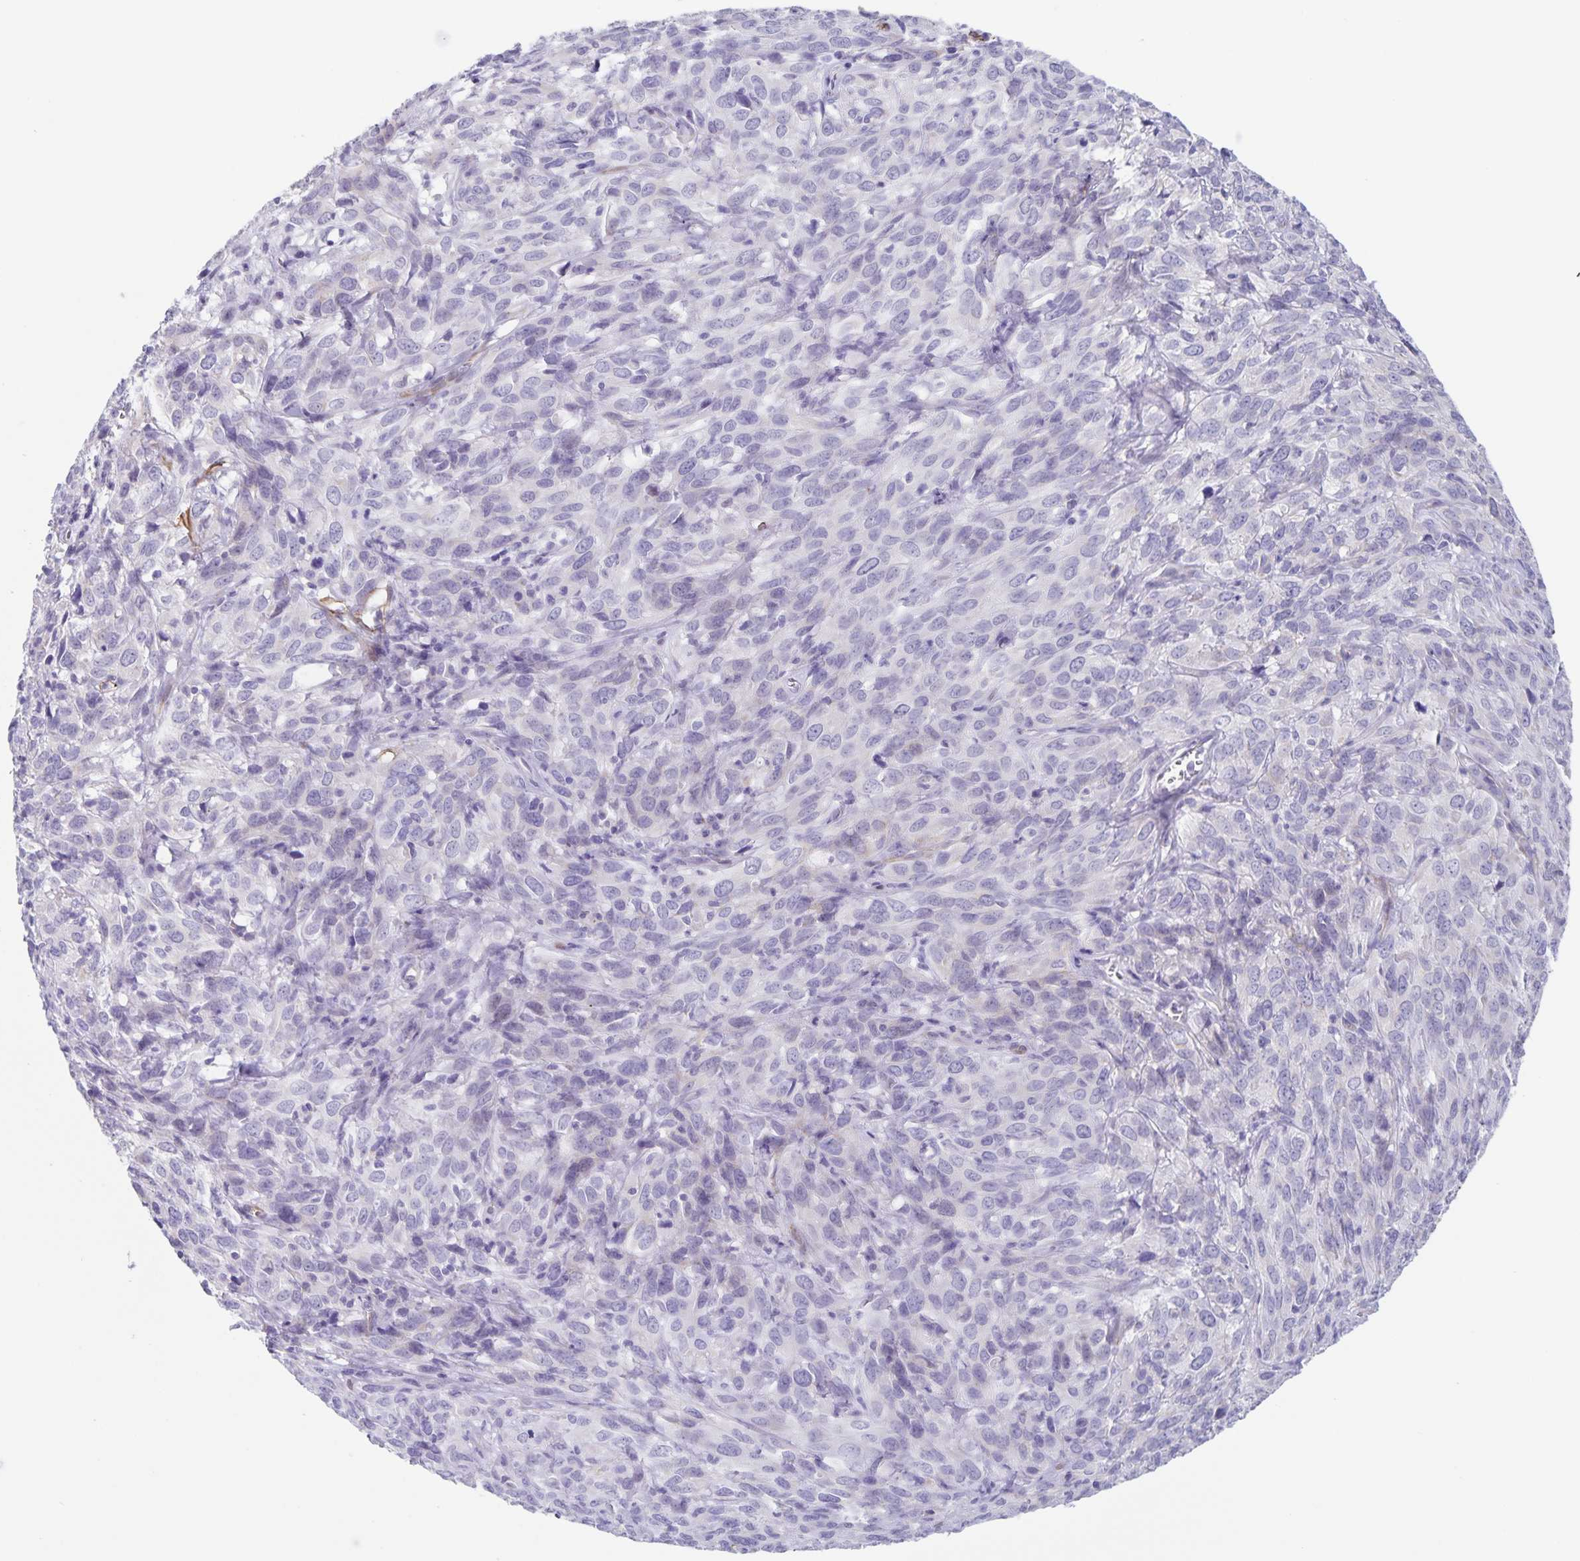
{"staining": {"intensity": "negative", "quantity": "none", "location": "none"}, "tissue": "cervical cancer", "cell_type": "Tumor cells", "image_type": "cancer", "snomed": [{"axis": "morphology", "description": "Squamous cell carcinoma, NOS"}, {"axis": "topography", "description": "Cervix"}], "caption": "High magnification brightfield microscopy of cervical squamous cell carcinoma stained with DAB (3,3'-diaminobenzidine) (brown) and counterstained with hematoxylin (blue): tumor cells show no significant expression.", "gene": "SYNM", "patient": {"sex": "female", "age": 51}}